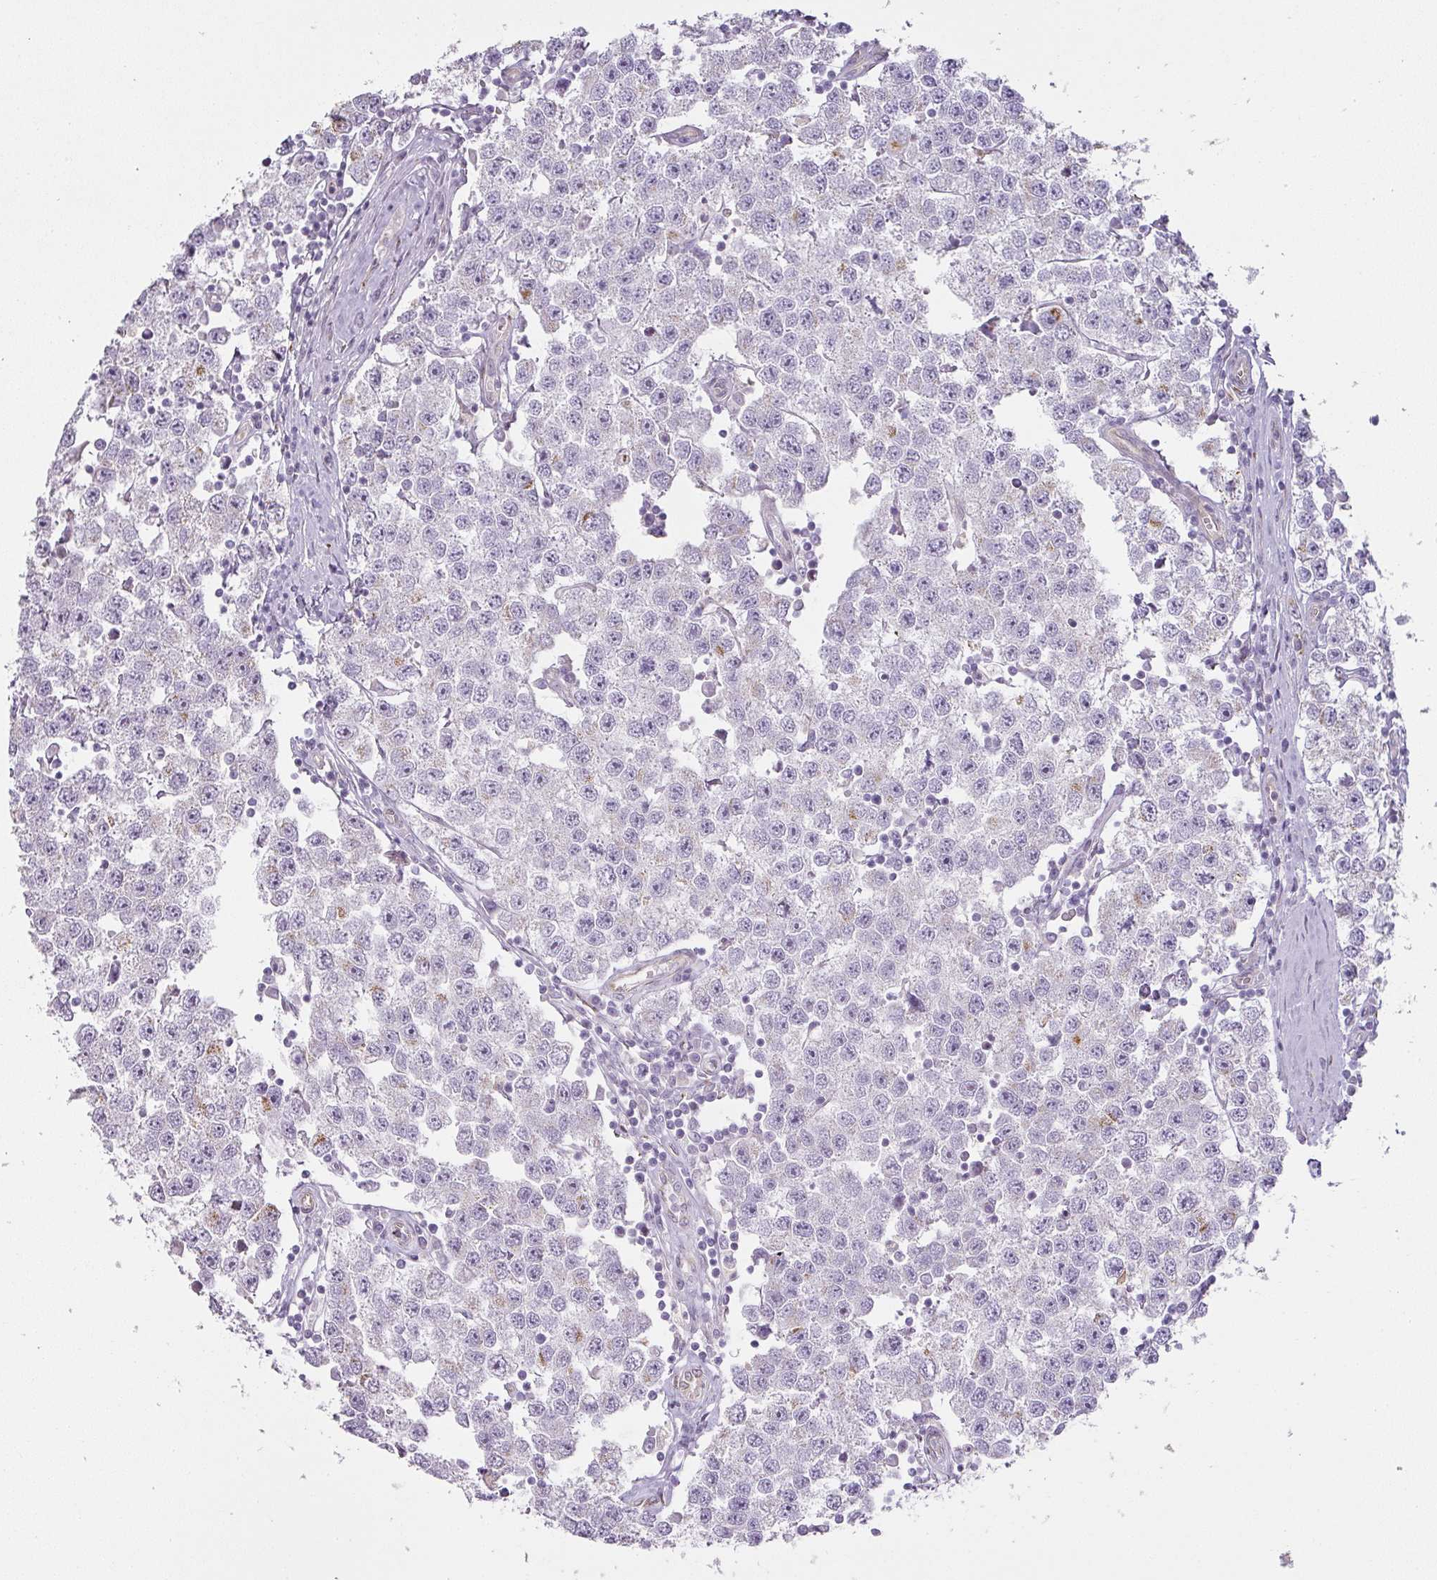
{"staining": {"intensity": "negative", "quantity": "none", "location": "none"}, "tissue": "testis cancer", "cell_type": "Tumor cells", "image_type": "cancer", "snomed": [{"axis": "morphology", "description": "Seminoma, NOS"}, {"axis": "topography", "description": "Testis"}], "caption": "IHC micrograph of neoplastic tissue: human seminoma (testis) stained with DAB demonstrates no significant protein expression in tumor cells.", "gene": "ATP8B2", "patient": {"sex": "male", "age": 34}}